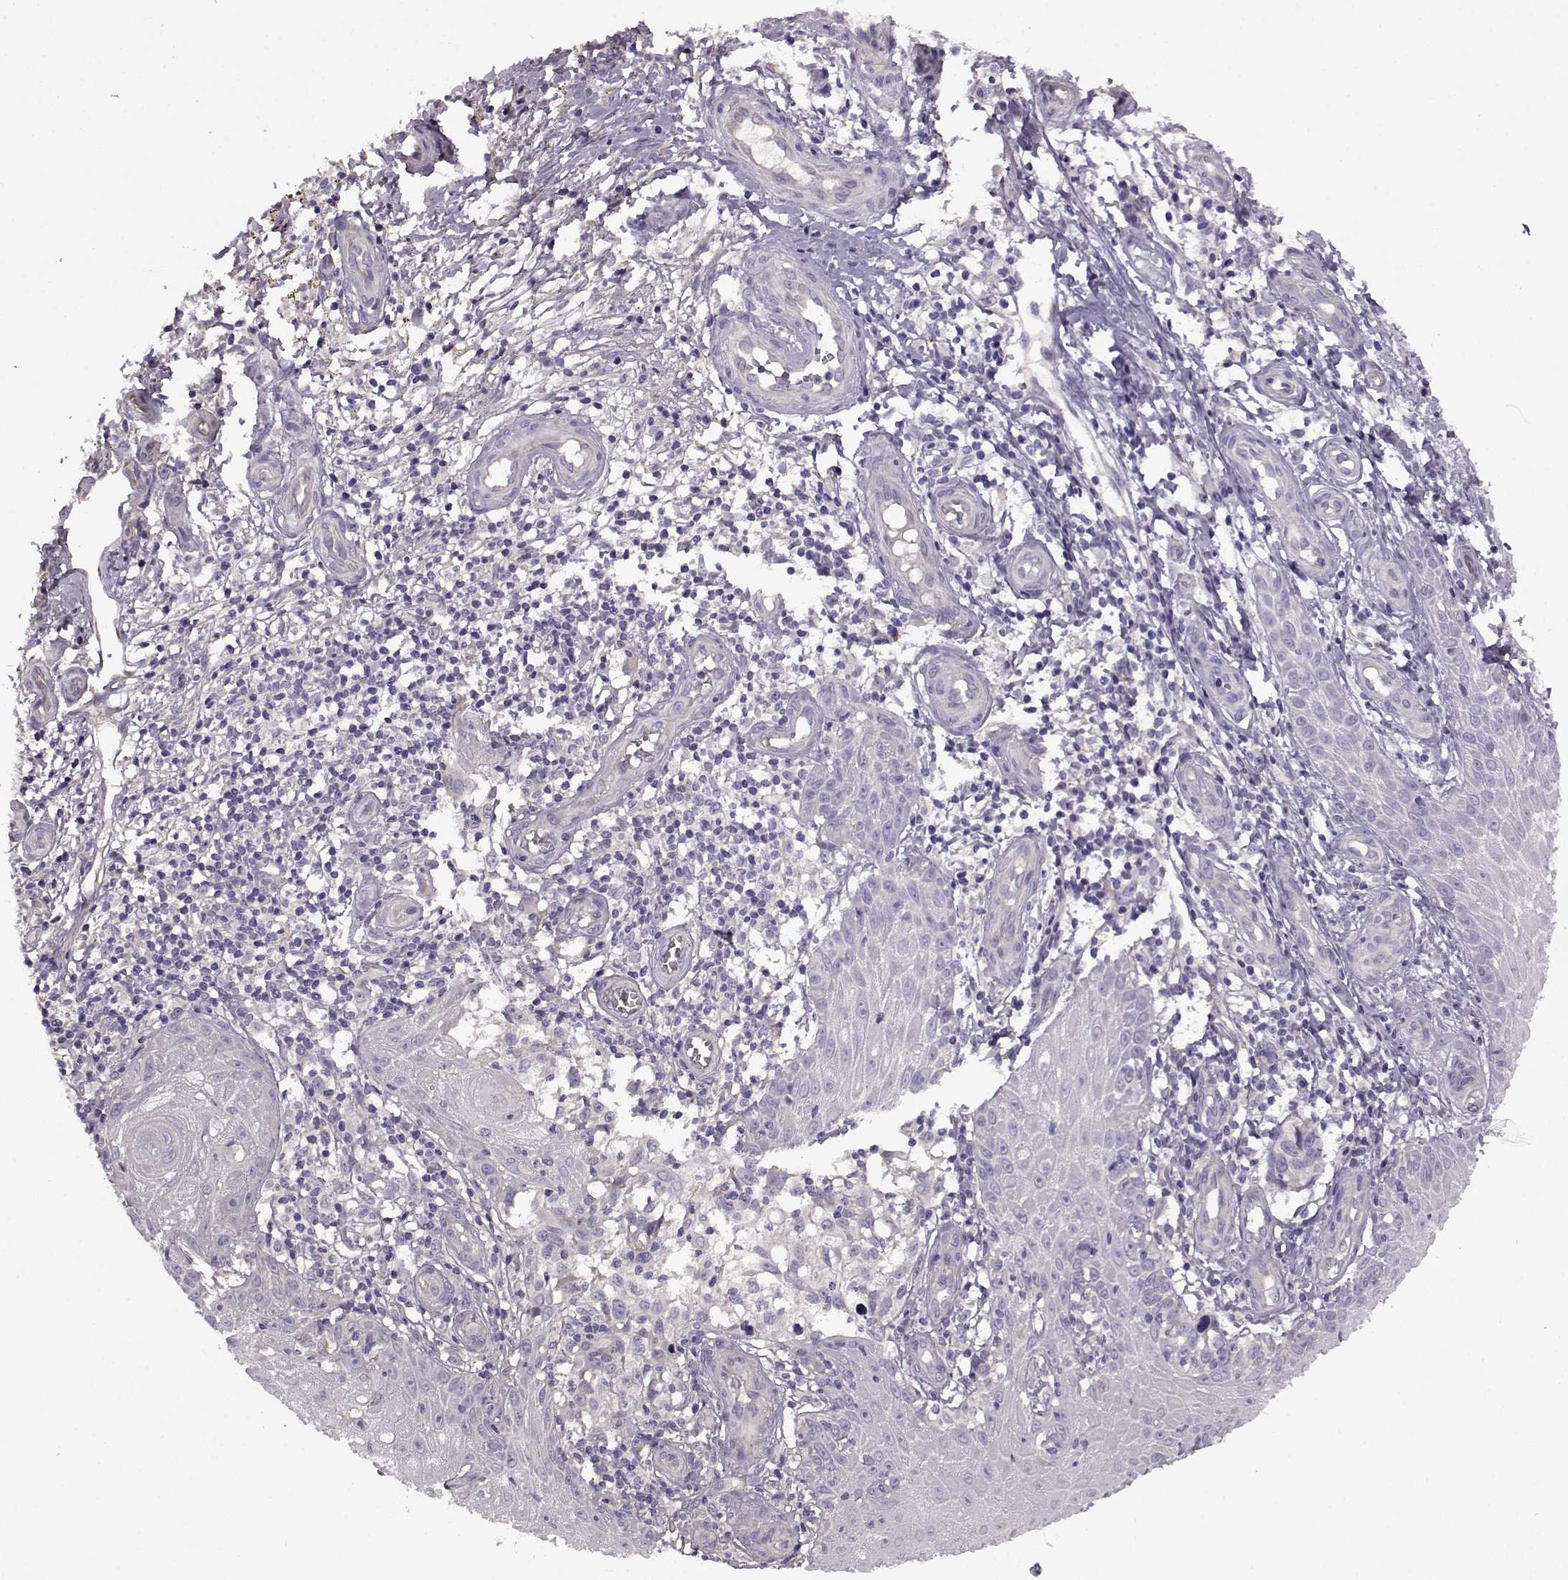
{"staining": {"intensity": "negative", "quantity": "none", "location": "none"}, "tissue": "melanoma", "cell_type": "Tumor cells", "image_type": "cancer", "snomed": [{"axis": "morphology", "description": "Malignant melanoma, NOS"}, {"axis": "topography", "description": "Skin"}], "caption": "High magnification brightfield microscopy of malignant melanoma stained with DAB (3,3'-diaminobenzidine) (brown) and counterstained with hematoxylin (blue): tumor cells show no significant staining.", "gene": "EDDM3B", "patient": {"sex": "female", "age": 53}}